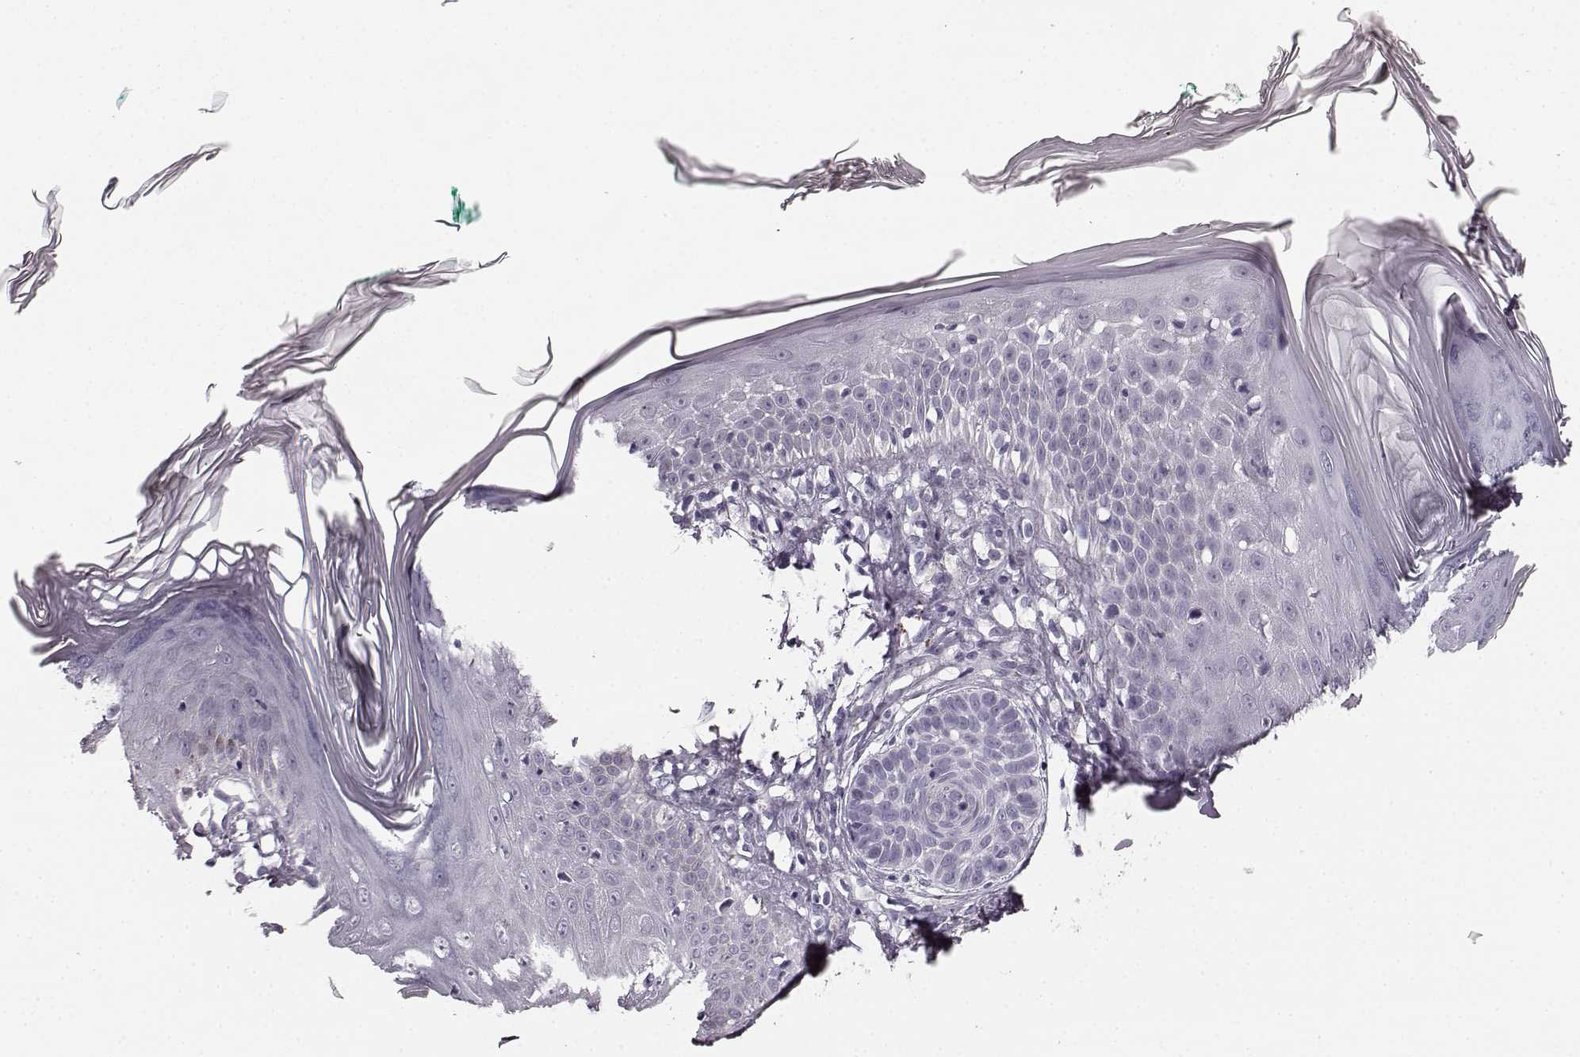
{"staining": {"intensity": "negative", "quantity": "none", "location": "none"}, "tissue": "skin cancer", "cell_type": "Tumor cells", "image_type": "cancer", "snomed": [{"axis": "morphology", "description": "Basal cell carcinoma"}, {"axis": "topography", "description": "Skin"}], "caption": "Tumor cells are negative for protein expression in human basal cell carcinoma (skin).", "gene": "TMPRSS15", "patient": {"sex": "male", "age": 85}}